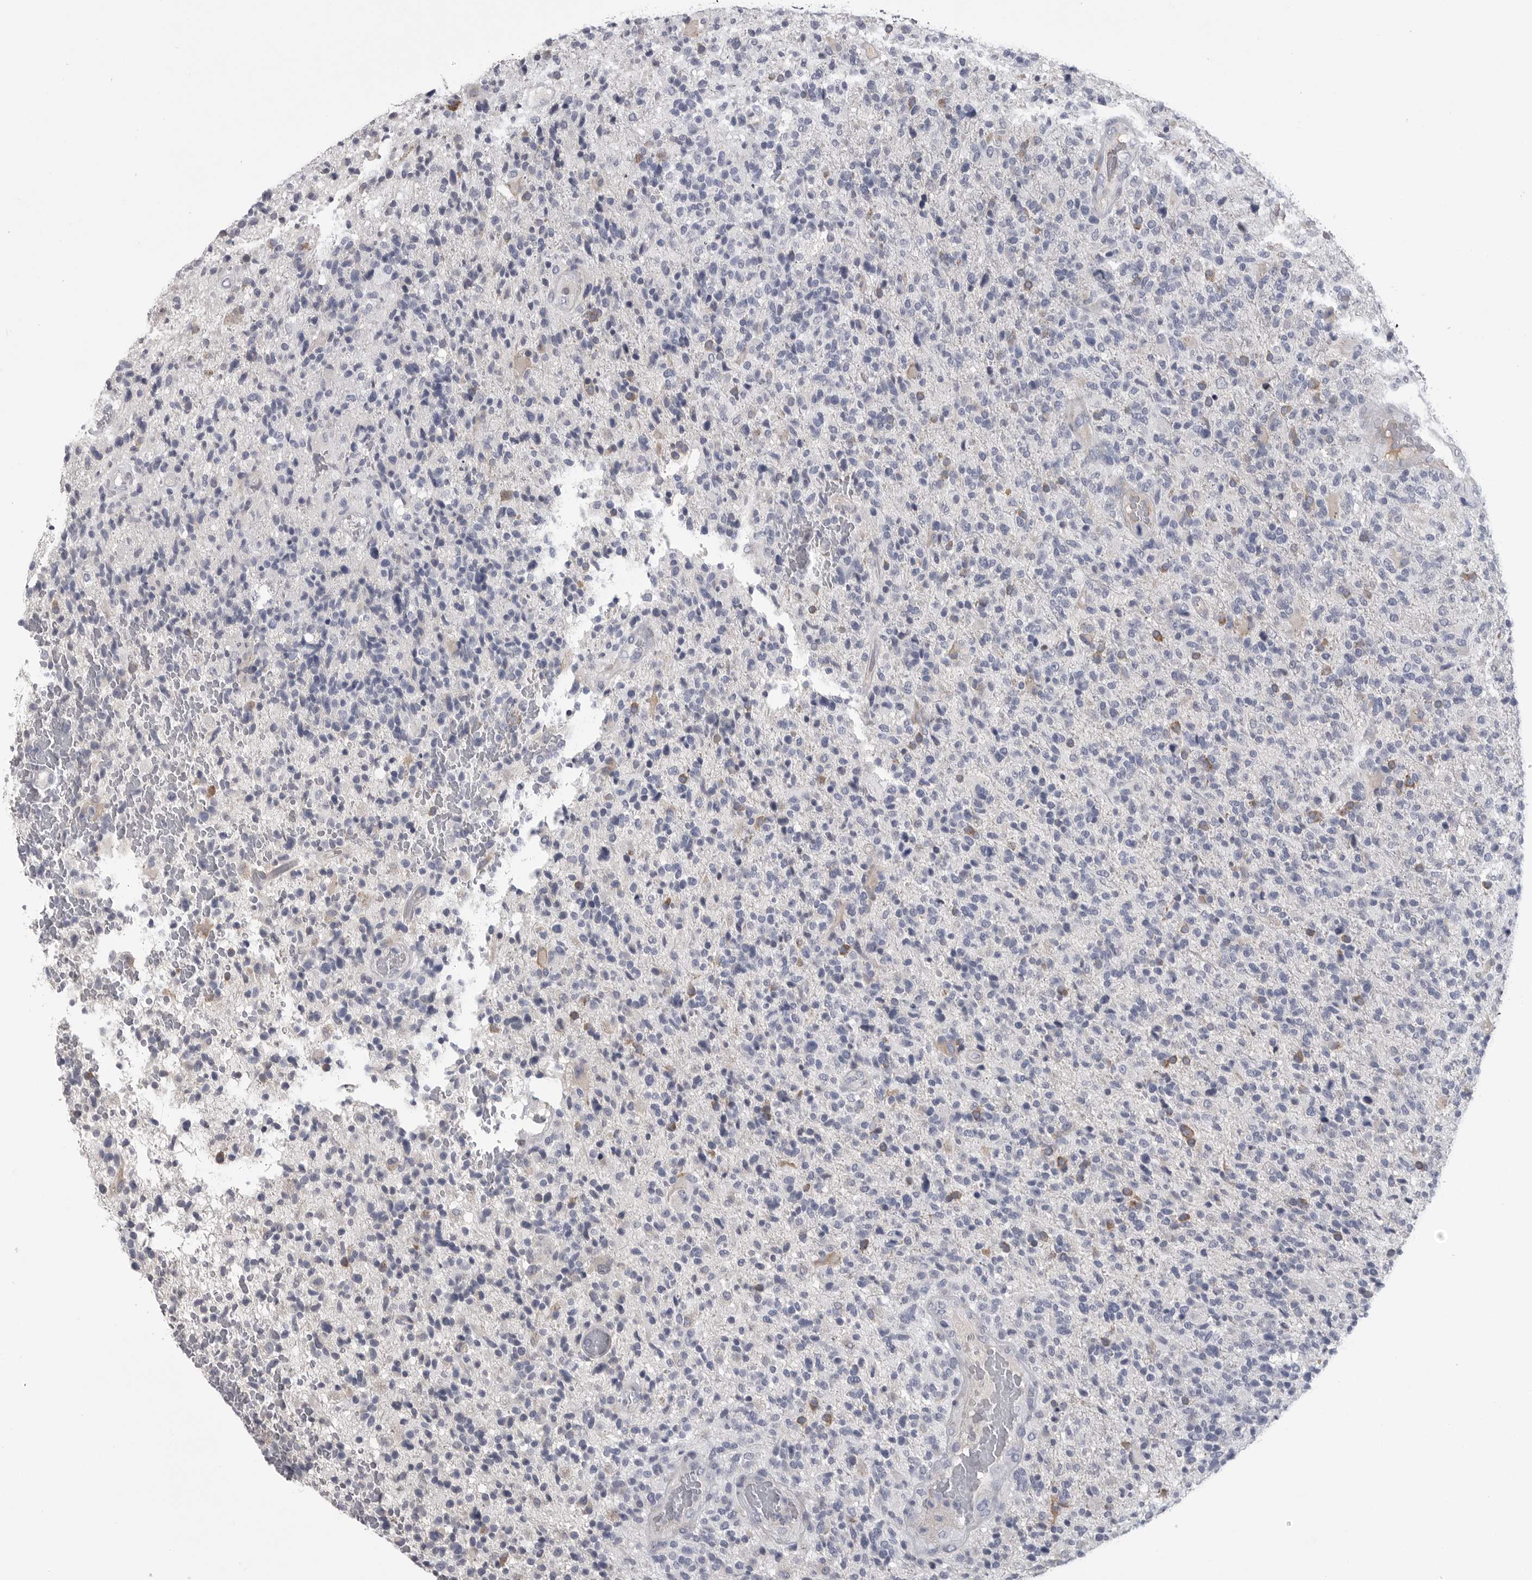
{"staining": {"intensity": "negative", "quantity": "none", "location": "none"}, "tissue": "glioma", "cell_type": "Tumor cells", "image_type": "cancer", "snomed": [{"axis": "morphology", "description": "Glioma, malignant, High grade"}, {"axis": "topography", "description": "Brain"}], "caption": "Protein analysis of glioma demonstrates no significant positivity in tumor cells. (DAB (3,3'-diaminobenzidine) immunohistochemistry (IHC) visualized using brightfield microscopy, high magnification).", "gene": "FKBP2", "patient": {"sex": "male", "age": 72}}